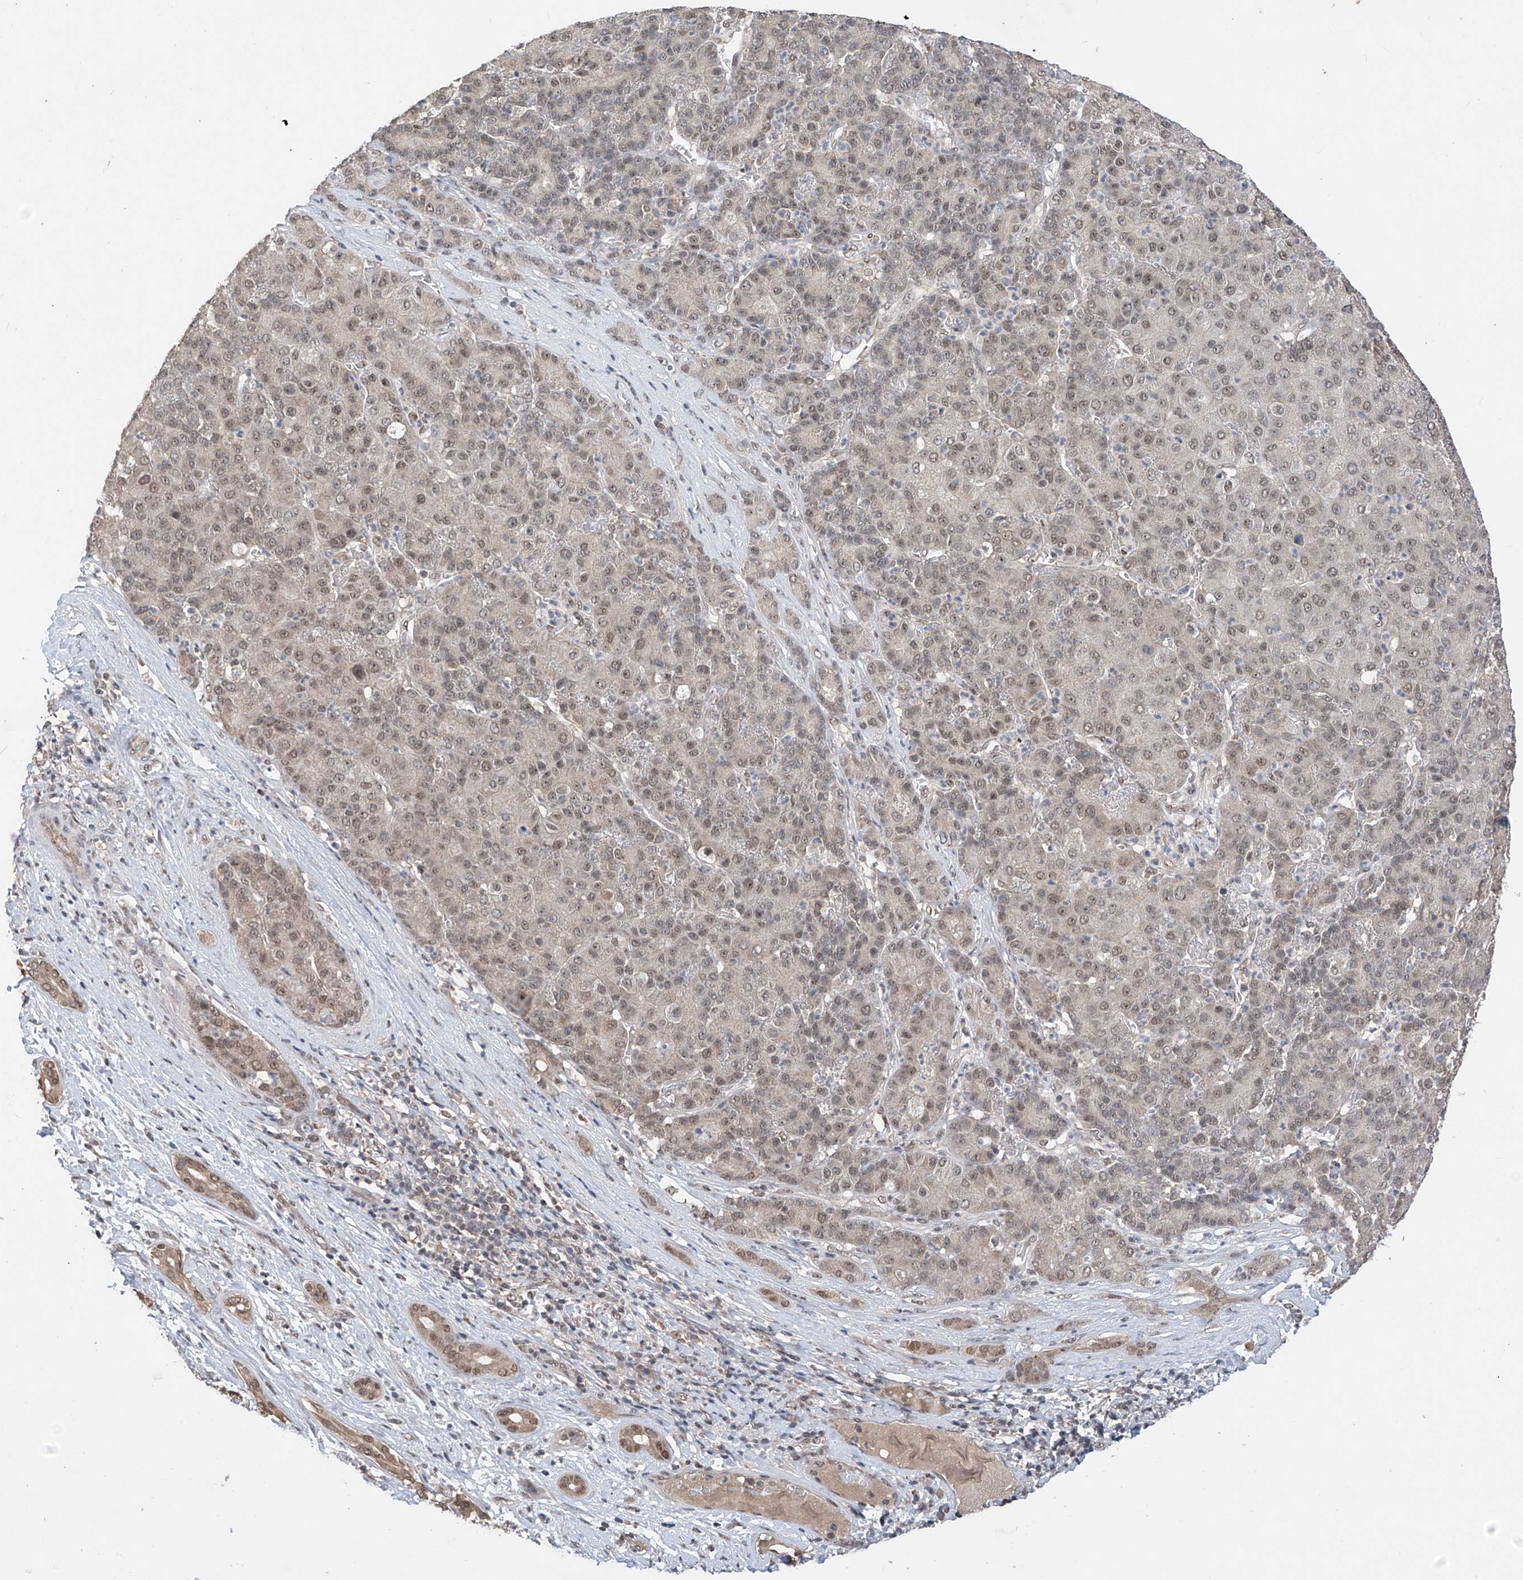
{"staining": {"intensity": "weak", "quantity": ">75%", "location": "nuclear"}, "tissue": "liver cancer", "cell_type": "Tumor cells", "image_type": "cancer", "snomed": [{"axis": "morphology", "description": "Carcinoma, Hepatocellular, NOS"}, {"axis": "topography", "description": "Liver"}], "caption": "Liver cancer stained for a protein (brown) exhibits weak nuclear positive expression in about >75% of tumor cells.", "gene": "RPAIN", "patient": {"sex": "male", "age": 65}}